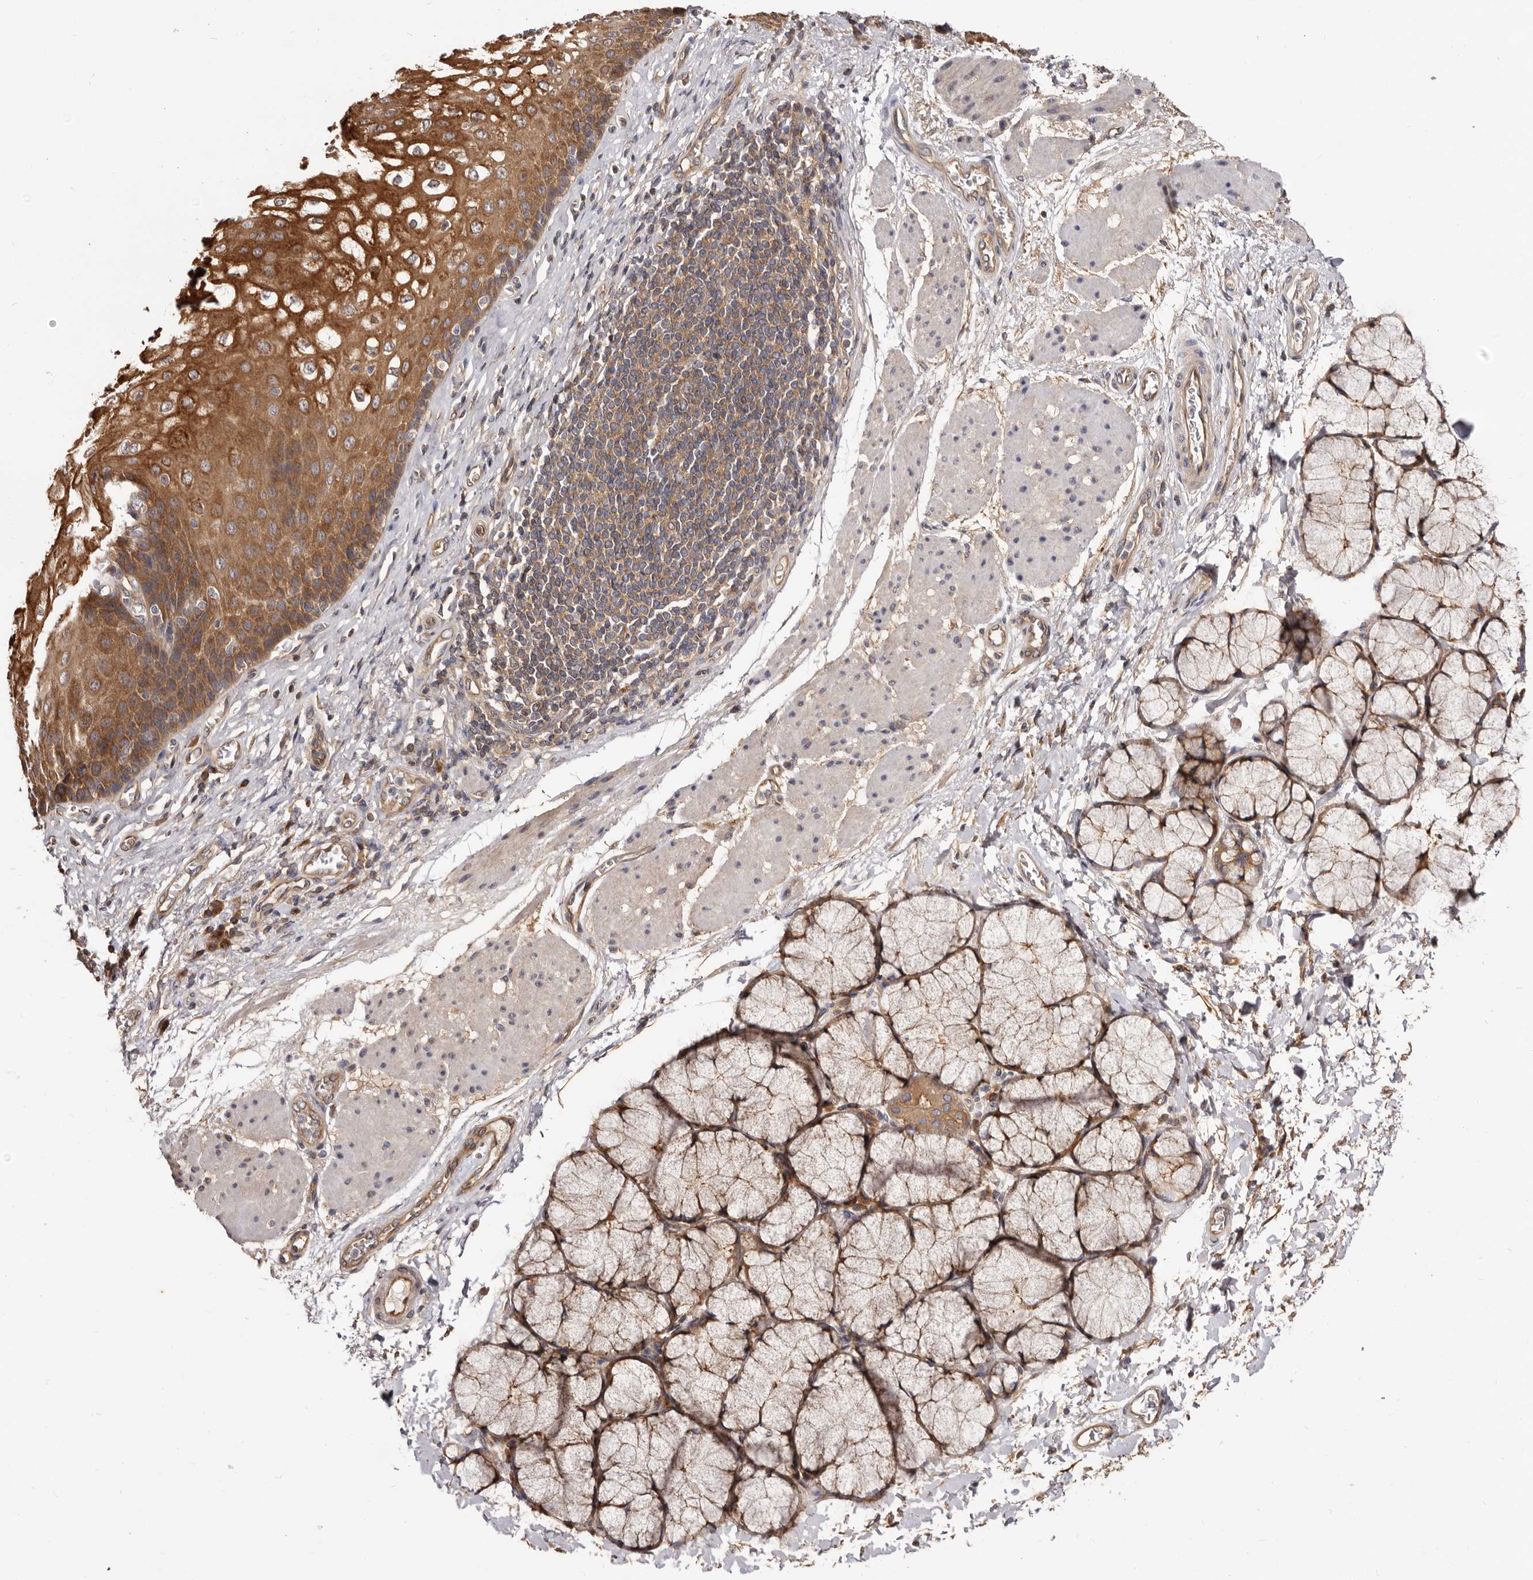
{"staining": {"intensity": "strong", "quantity": ">75%", "location": "cytoplasmic/membranous"}, "tissue": "esophagus", "cell_type": "Squamous epithelial cells", "image_type": "normal", "snomed": [{"axis": "morphology", "description": "Normal tissue, NOS"}, {"axis": "topography", "description": "Esophagus"}], "caption": "Esophagus stained with a protein marker shows strong staining in squamous epithelial cells.", "gene": "ADAMTS20", "patient": {"sex": "male", "age": 54}}